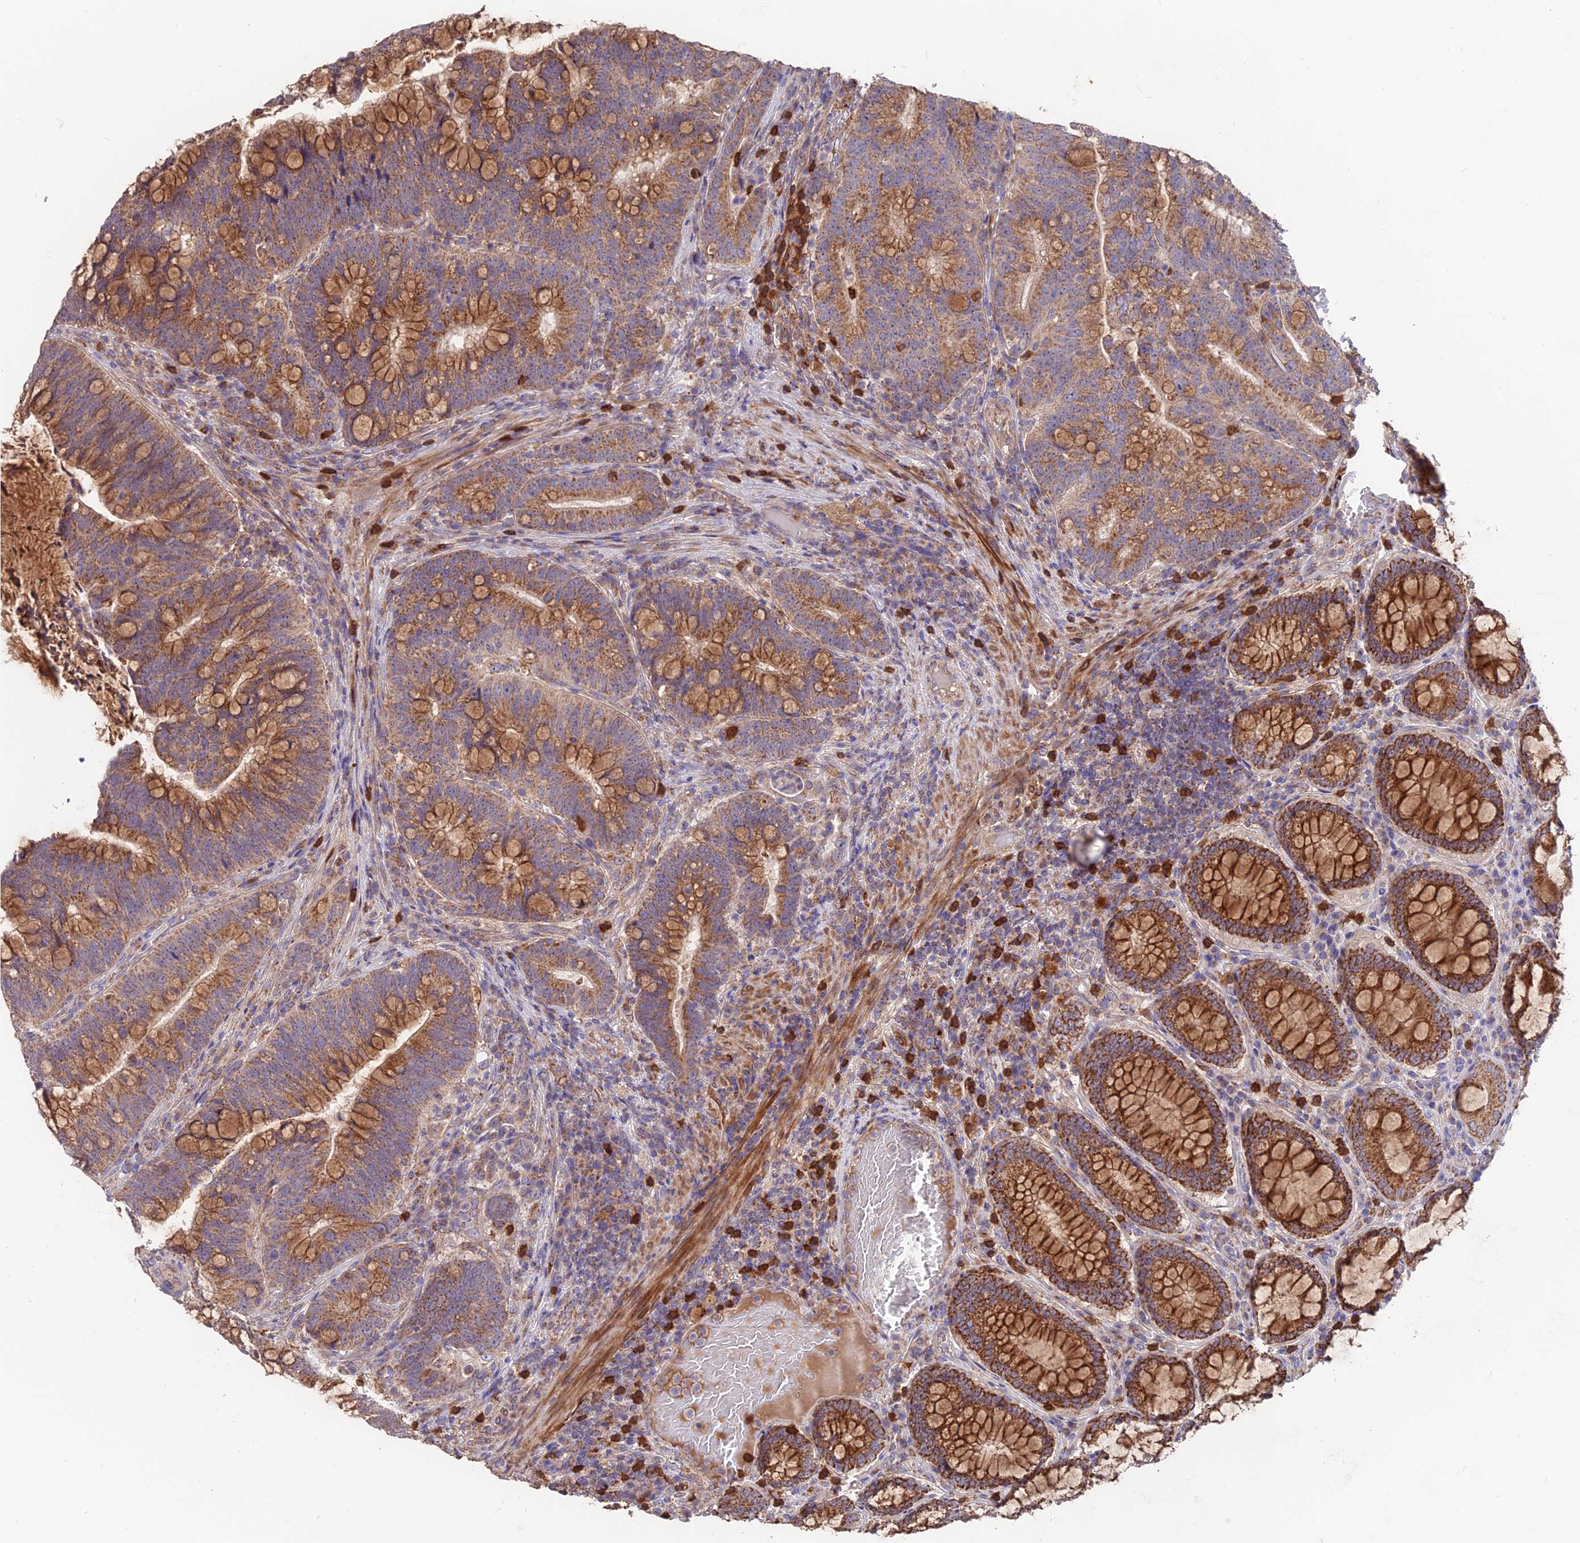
{"staining": {"intensity": "moderate", "quantity": ">75%", "location": "cytoplasmic/membranous"}, "tissue": "colorectal cancer", "cell_type": "Tumor cells", "image_type": "cancer", "snomed": [{"axis": "morphology", "description": "Adenocarcinoma, NOS"}, {"axis": "topography", "description": "Colon"}], "caption": "Protein staining displays moderate cytoplasmic/membranous positivity in about >75% of tumor cells in adenocarcinoma (colorectal).", "gene": "IFT22", "patient": {"sex": "female", "age": 66}}